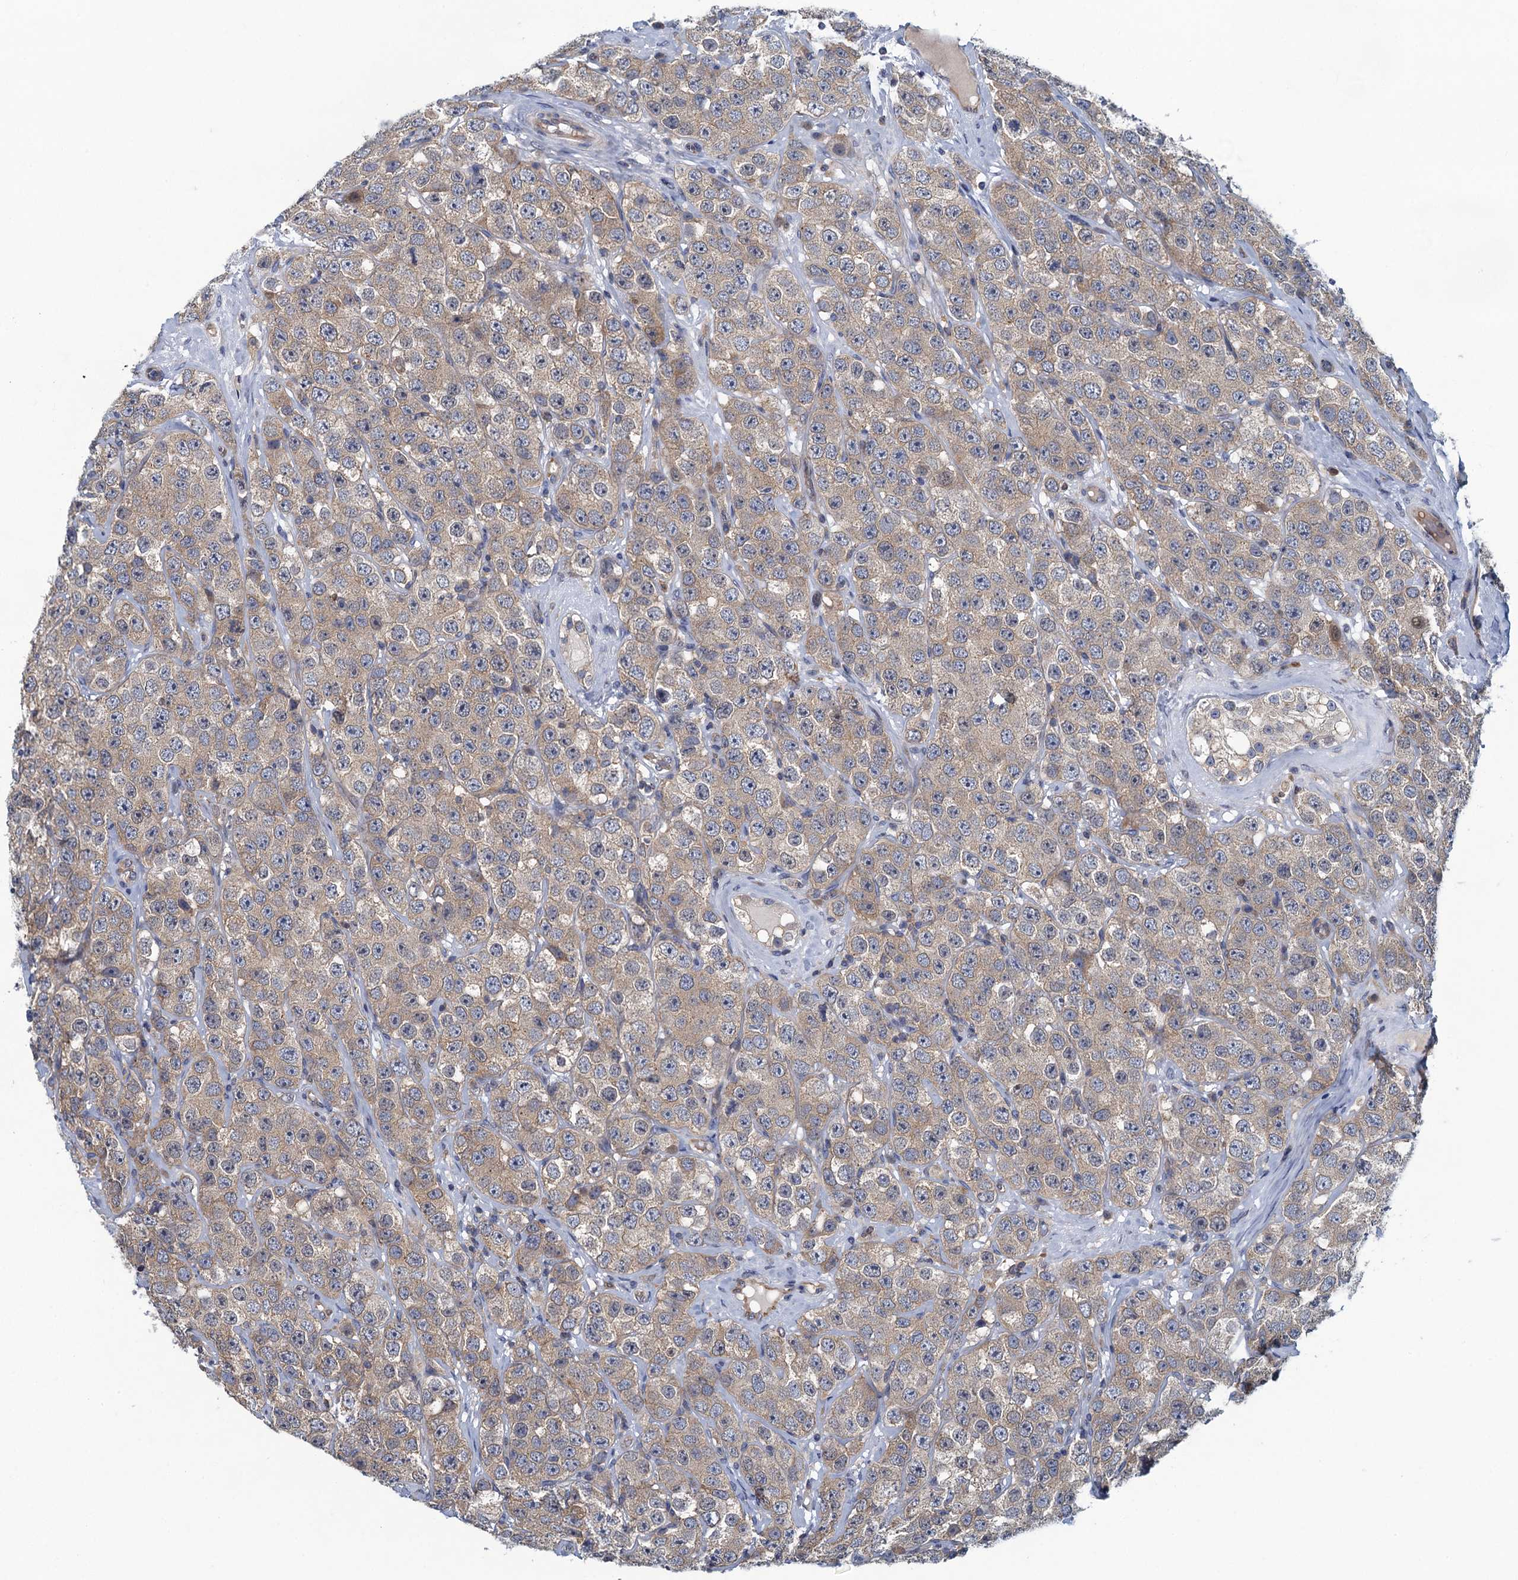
{"staining": {"intensity": "weak", "quantity": ">75%", "location": "cytoplasmic/membranous"}, "tissue": "testis cancer", "cell_type": "Tumor cells", "image_type": "cancer", "snomed": [{"axis": "morphology", "description": "Seminoma, NOS"}, {"axis": "topography", "description": "Testis"}], "caption": "This is a histology image of immunohistochemistry staining of testis cancer (seminoma), which shows weak expression in the cytoplasmic/membranous of tumor cells.", "gene": "NCKAP1L", "patient": {"sex": "male", "age": 28}}